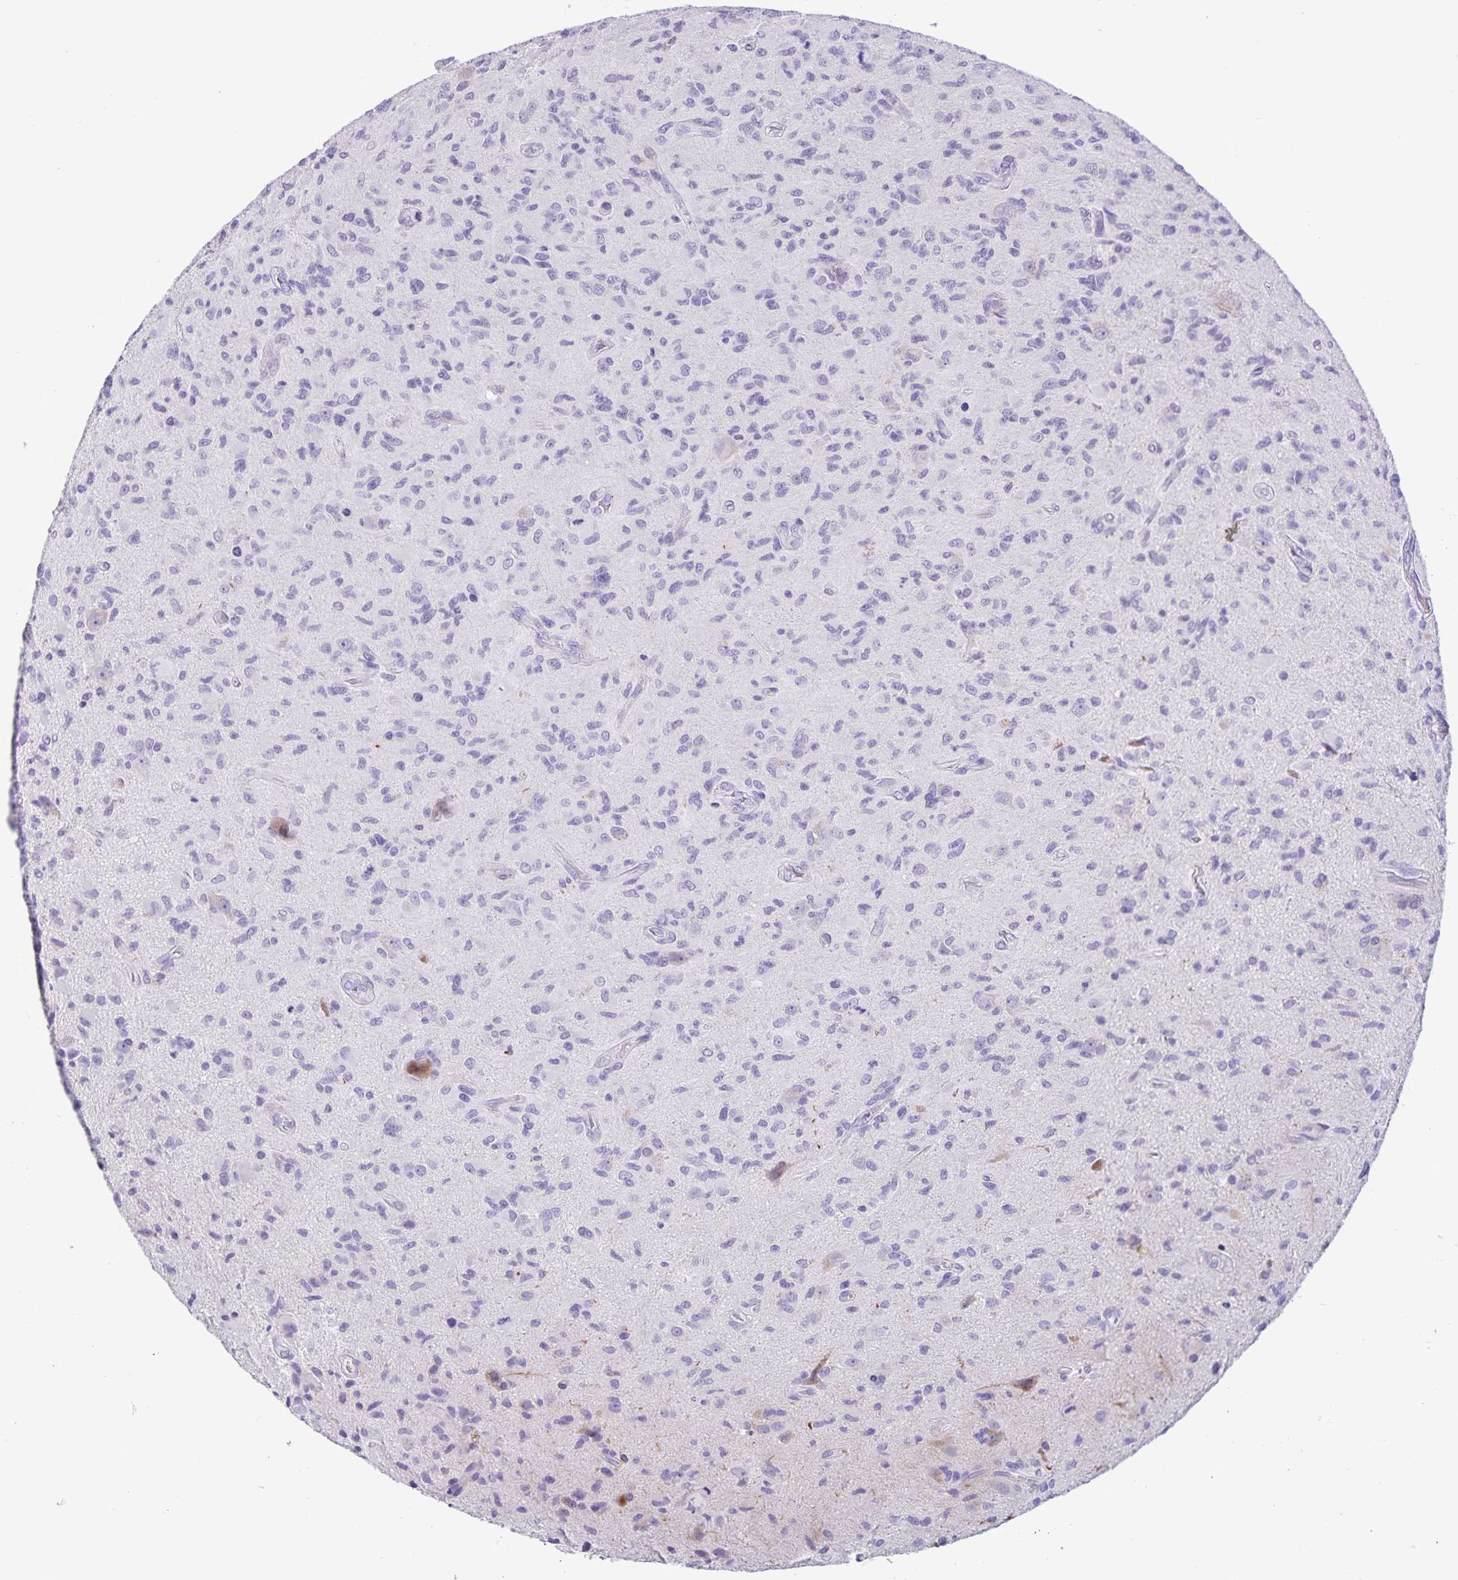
{"staining": {"intensity": "negative", "quantity": "none", "location": "none"}, "tissue": "glioma", "cell_type": "Tumor cells", "image_type": "cancer", "snomed": [{"axis": "morphology", "description": "Glioma, malignant, High grade"}, {"axis": "topography", "description": "Brain"}], "caption": "There is no significant staining in tumor cells of malignant glioma (high-grade). (Brightfield microscopy of DAB (3,3'-diaminobenzidine) IHC at high magnification).", "gene": "IBTK", "patient": {"sex": "female", "age": 65}}